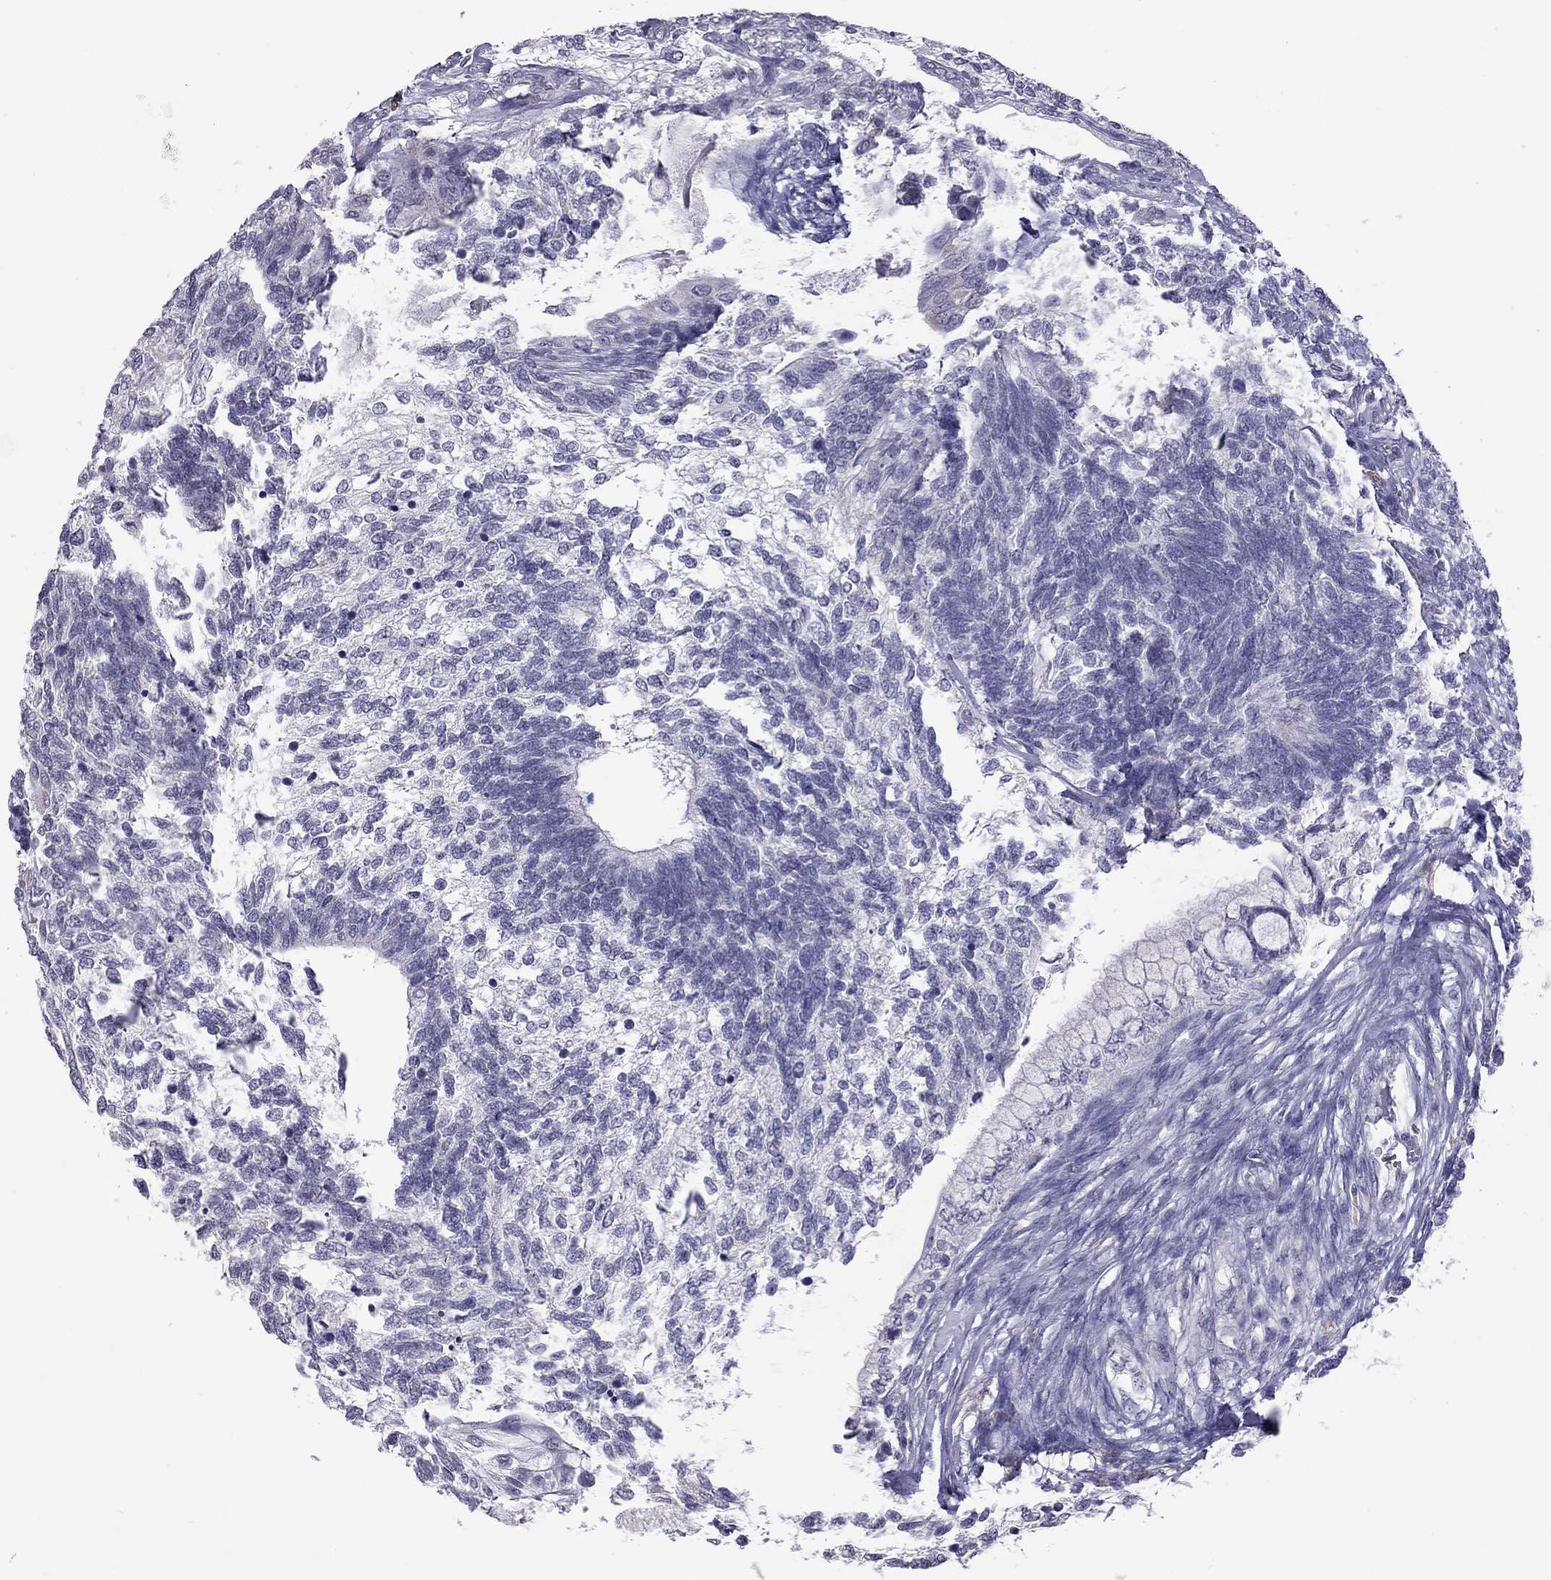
{"staining": {"intensity": "negative", "quantity": "none", "location": "none"}, "tissue": "testis cancer", "cell_type": "Tumor cells", "image_type": "cancer", "snomed": [{"axis": "morphology", "description": "Seminoma, NOS"}, {"axis": "morphology", "description": "Carcinoma, Embryonal, NOS"}, {"axis": "topography", "description": "Testis"}], "caption": "IHC of human testis cancer displays no expression in tumor cells.", "gene": "PPP1R3A", "patient": {"sex": "male", "age": 41}}